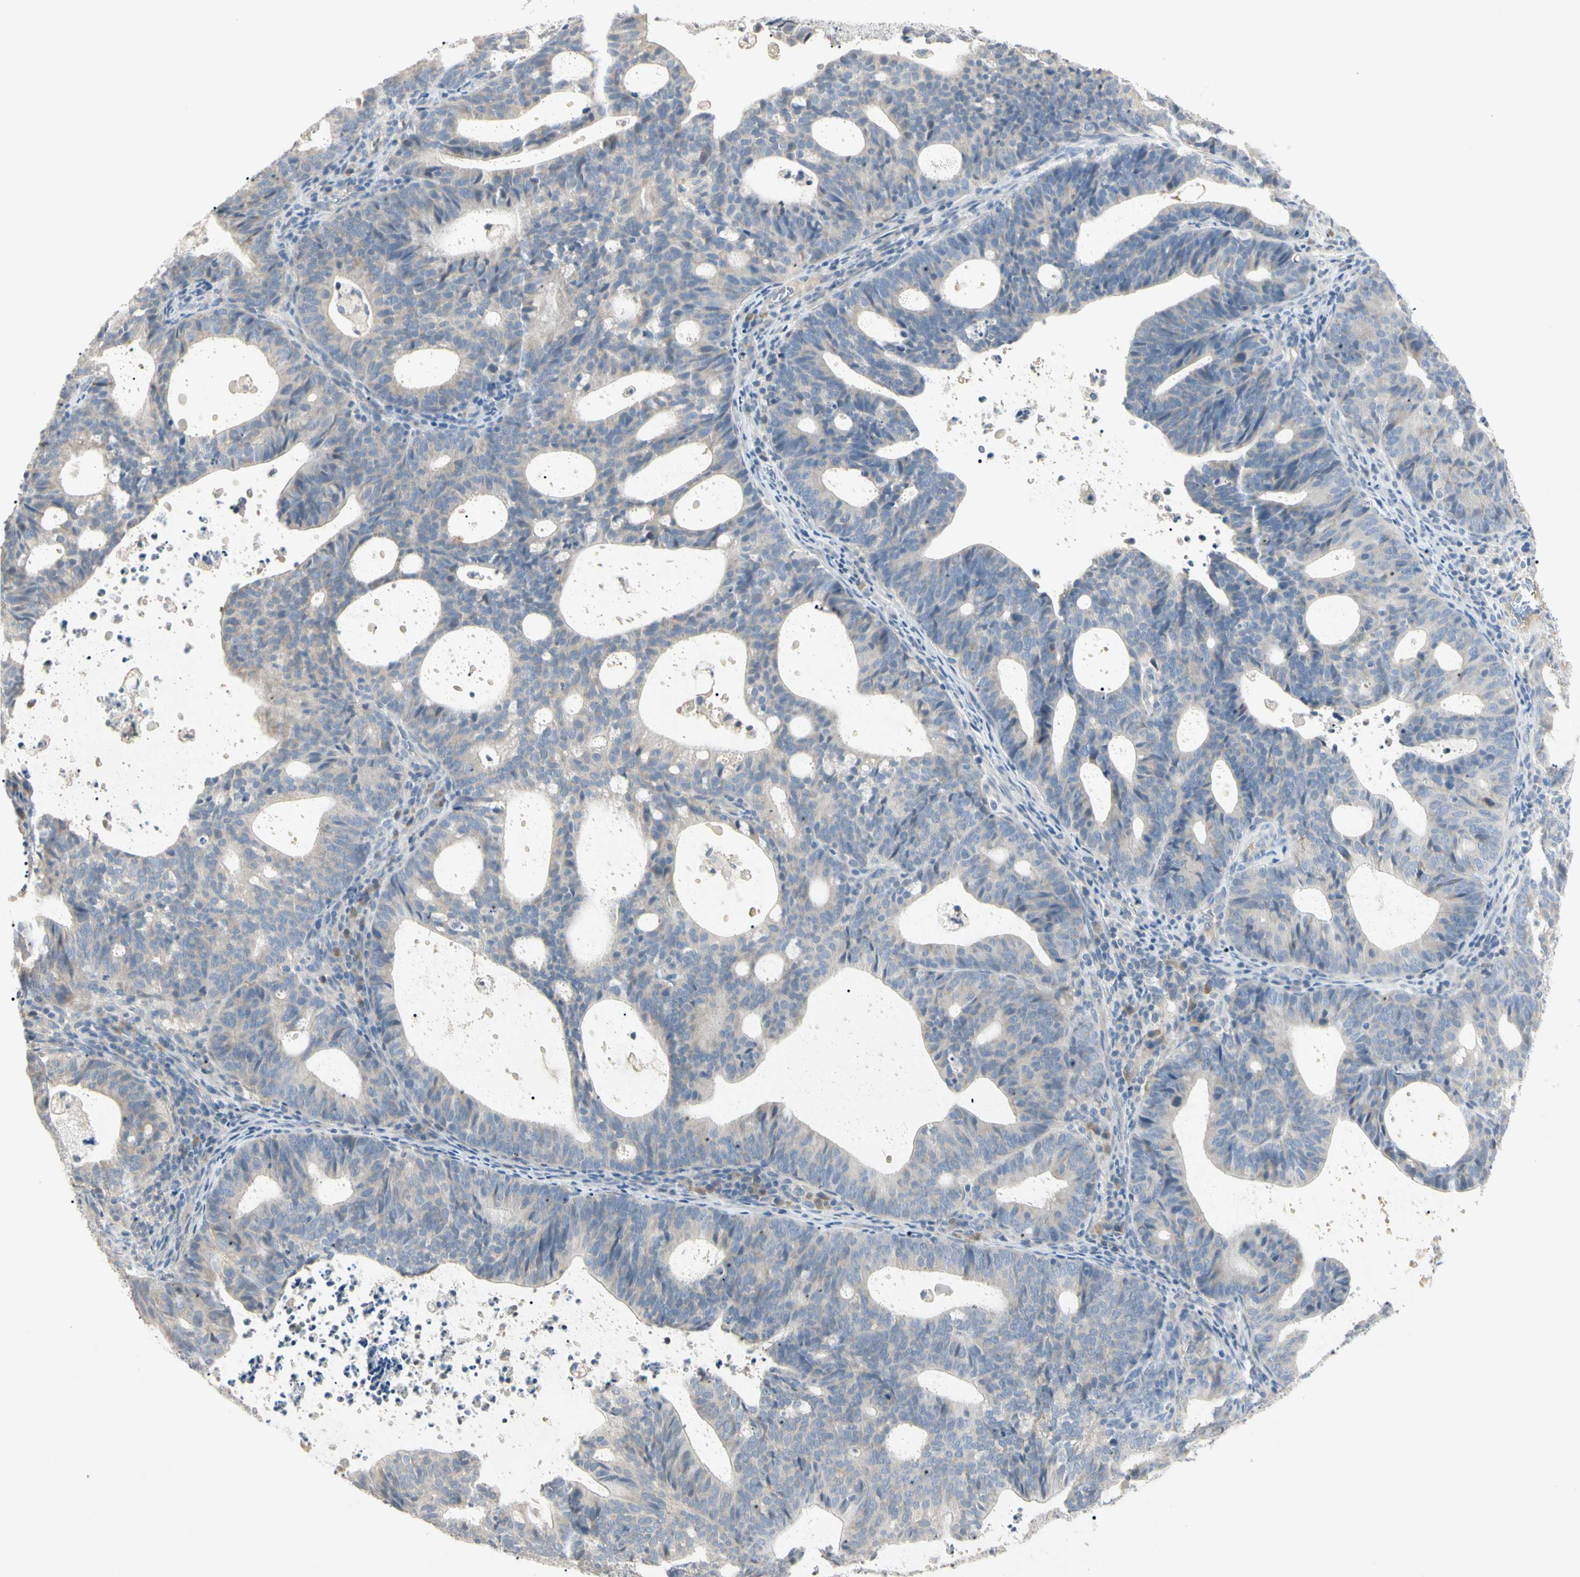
{"staining": {"intensity": "weak", "quantity": "<25%", "location": "cytoplasmic/membranous"}, "tissue": "endometrial cancer", "cell_type": "Tumor cells", "image_type": "cancer", "snomed": [{"axis": "morphology", "description": "Adenocarcinoma, NOS"}, {"axis": "topography", "description": "Uterus"}], "caption": "Adenocarcinoma (endometrial) stained for a protein using immunohistochemistry reveals no staining tumor cells.", "gene": "PRSS21", "patient": {"sex": "female", "age": 83}}